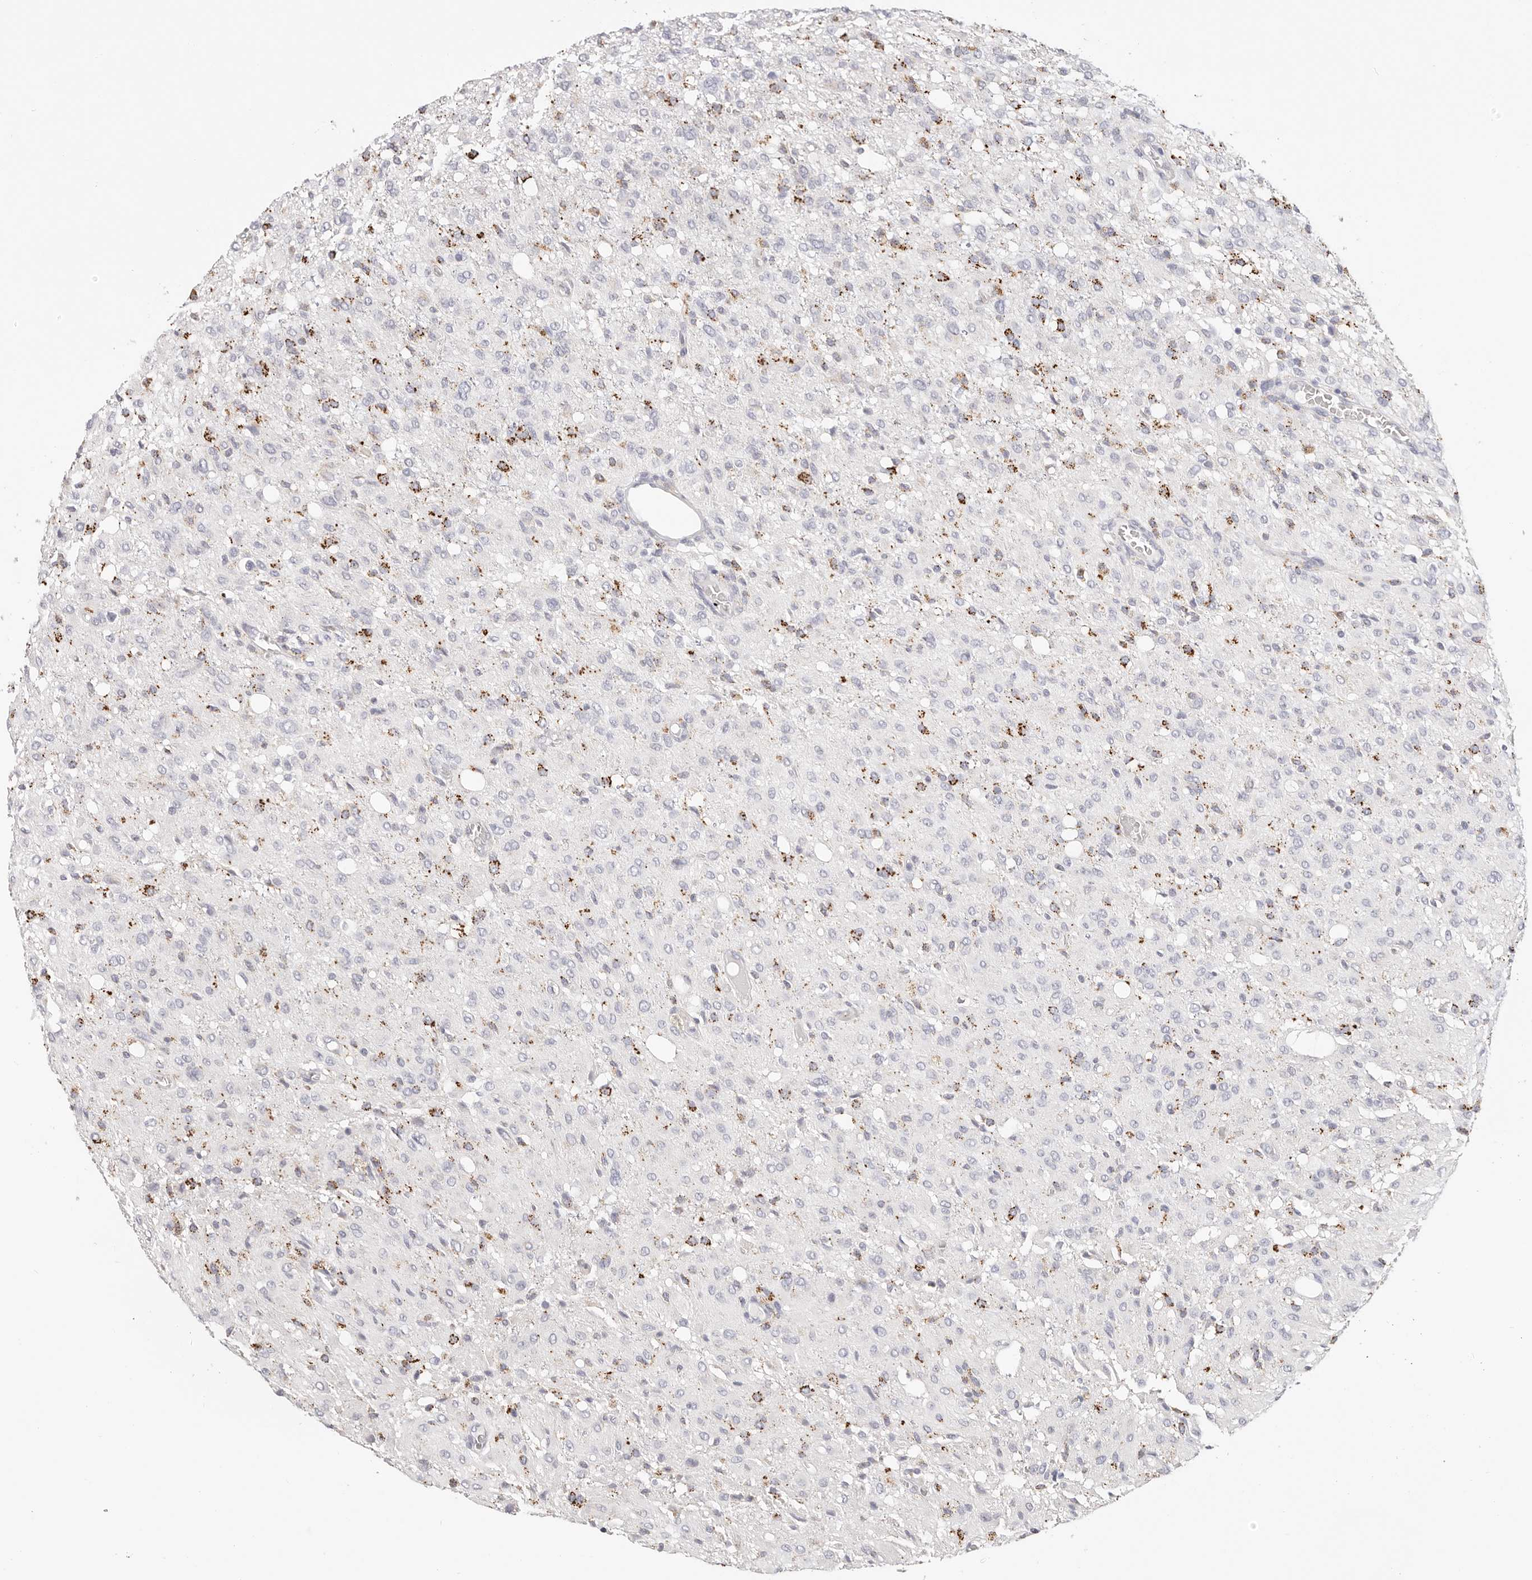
{"staining": {"intensity": "moderate", "quantity": "<25%", "location": "cytoplasmic/membranous"}, "tissue": "glioma", "cell_type": "Tumor cells", "image_type": "cancer", "snomed": [{"axis": "morphology", "description": "Glioma, malignant, High grade"}, {"axis": "topography", "description": "Brain"}], "caption": "The histopathology image reveals immunohistochemical staining of malignant glioma (high-grade). There is moderate cytoplasmic/membranous expression is present in approximately <25% of tumor cells.", "gene": "STKLD1", "patient": {"sex": "female", "age": 59}}